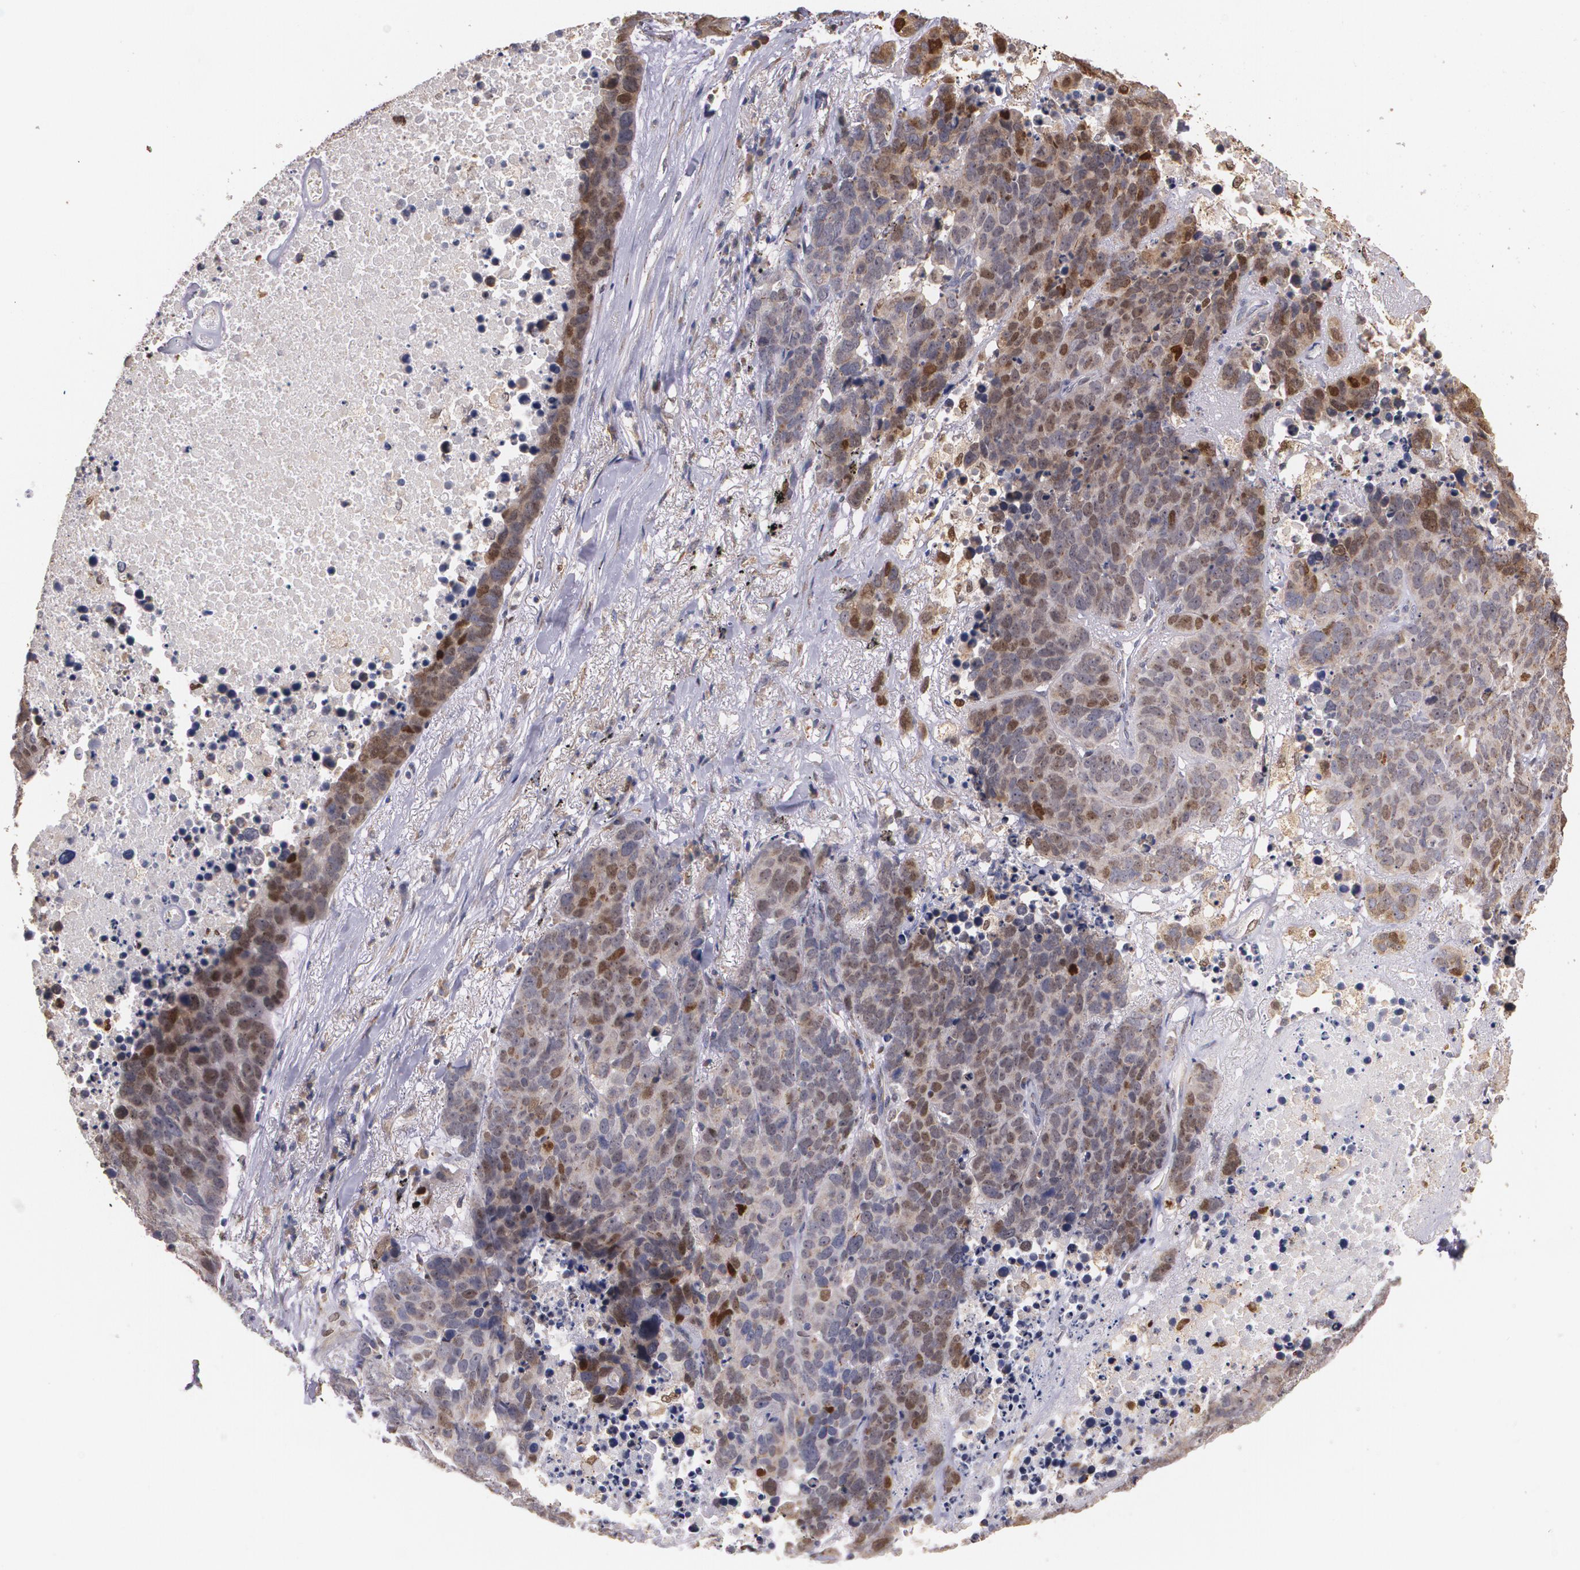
{"staining": {"intensity": "weak", "quantity": ">75%", "location": "cytoplasmic/membranous,nuclear"}, "tissue": "lung cancer", "cell_type": "Tumor cells", "image_type": "cancer", "snomed": [{"axis": "morphology", "description": "Carcinoid, malignant, NOS"}, {"axis": "topography", "description": "Lung"}], "caption": "Human carcinoid (malignant) (lung) stained with a brown dye demonstrates weak cytoplasmic/membranous and nuclear positive expression in approximately >75% of tumor cells.", "gene": "ATF3", "patient": {"sex": "male", "age": 60}}